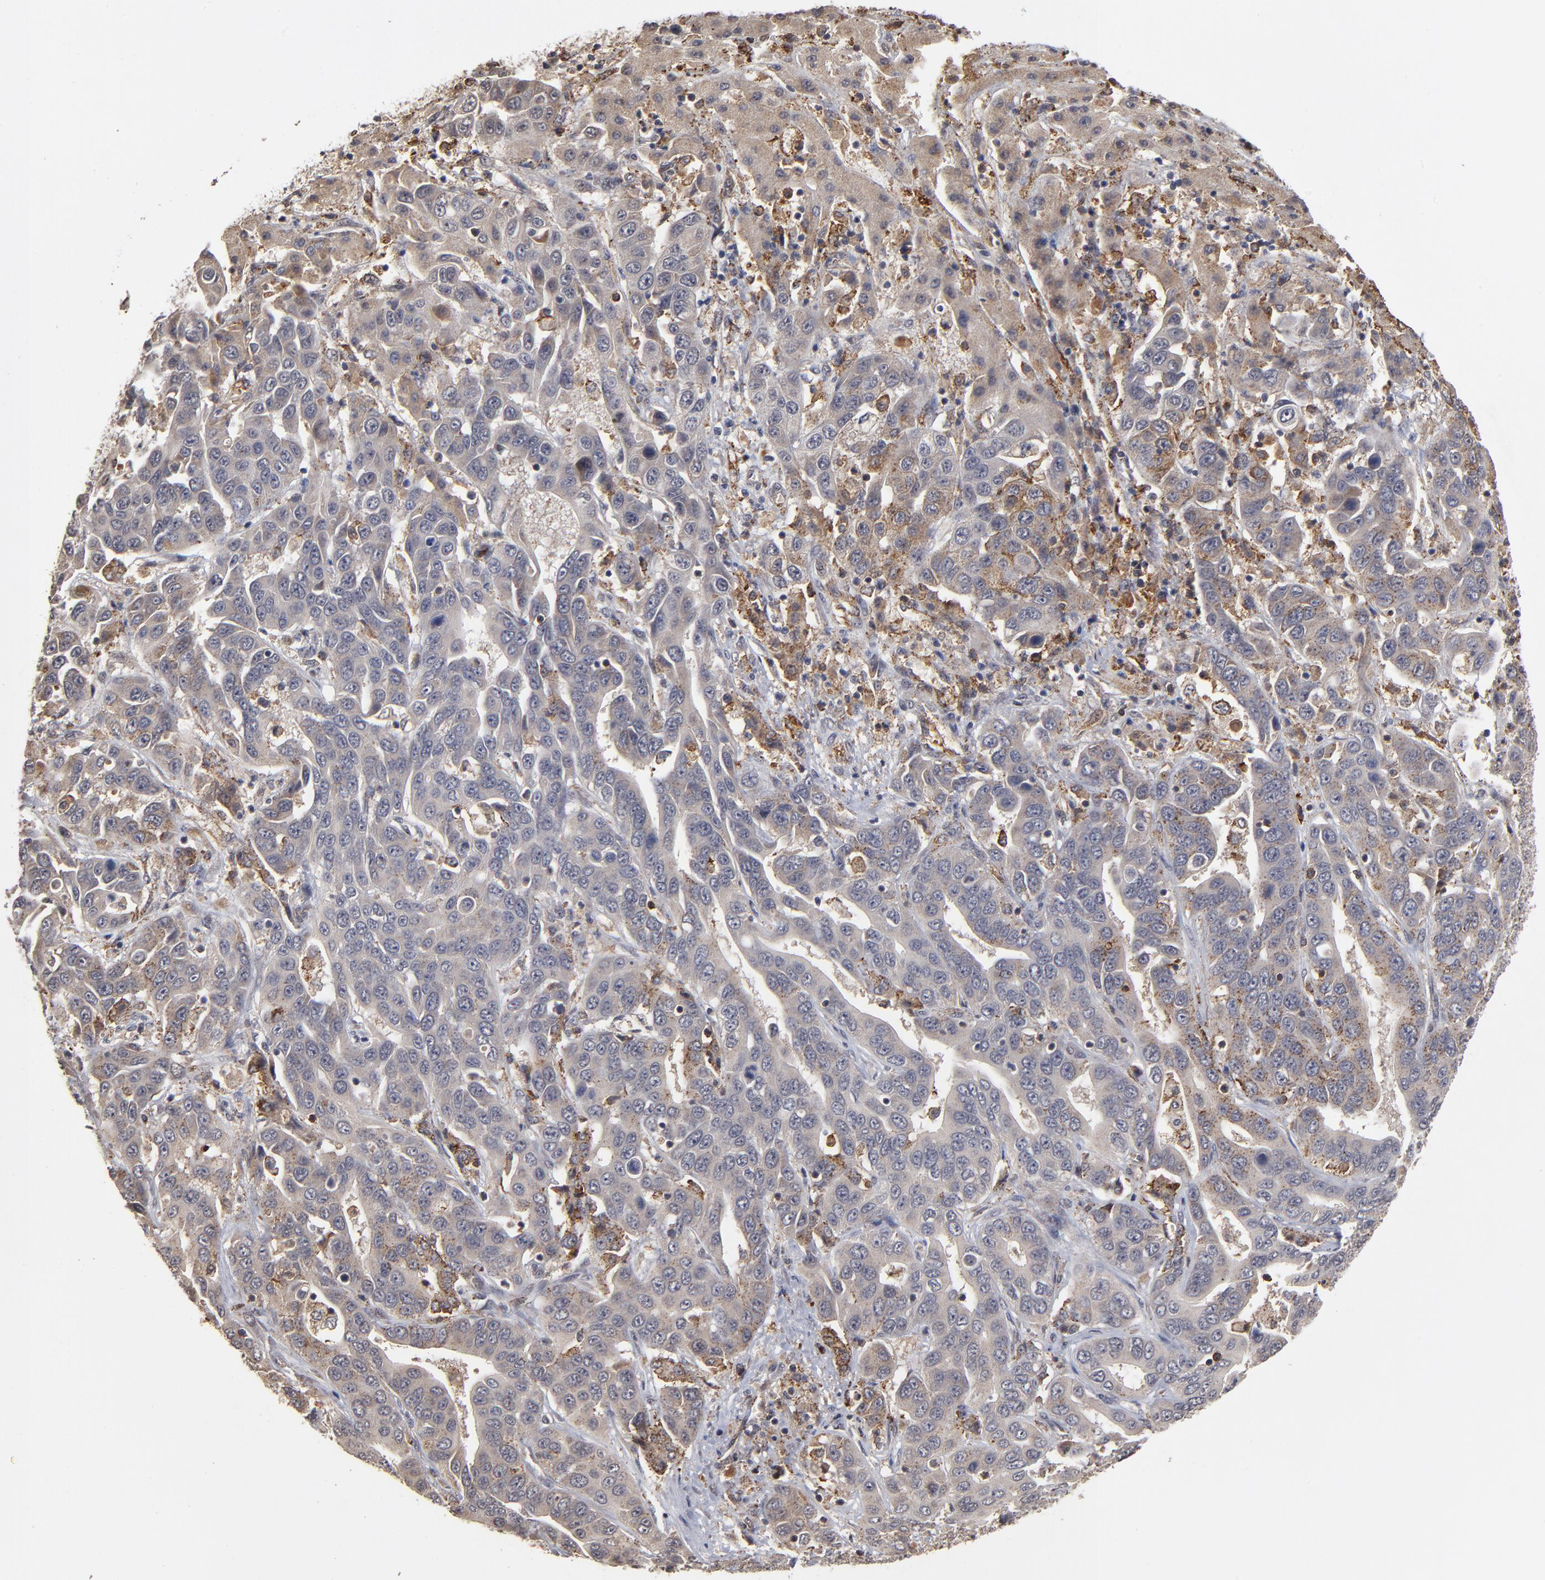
{"staining": {"intensity": "strong", "quantity": "<25%", "location": "cytoplasmic/membranous"}, "tissue": "liver cancer", "cell_type": "Tumor cells", "image_type": "cancer", "snomed": [{"axis": "morphology", "description": "Cholangiocarcinoma"}, {"axis": "topography", "description": "Liver"}], "caption": "Immunohistochemical staining of human liver cancer (cholangiocarcinoma) exhibits medium levels of strong cytoplasmic/membranous expression in approximately <25% of tumor cells.", "gene": "ASB8", "patient": {"sex": "female", "age": 52}}